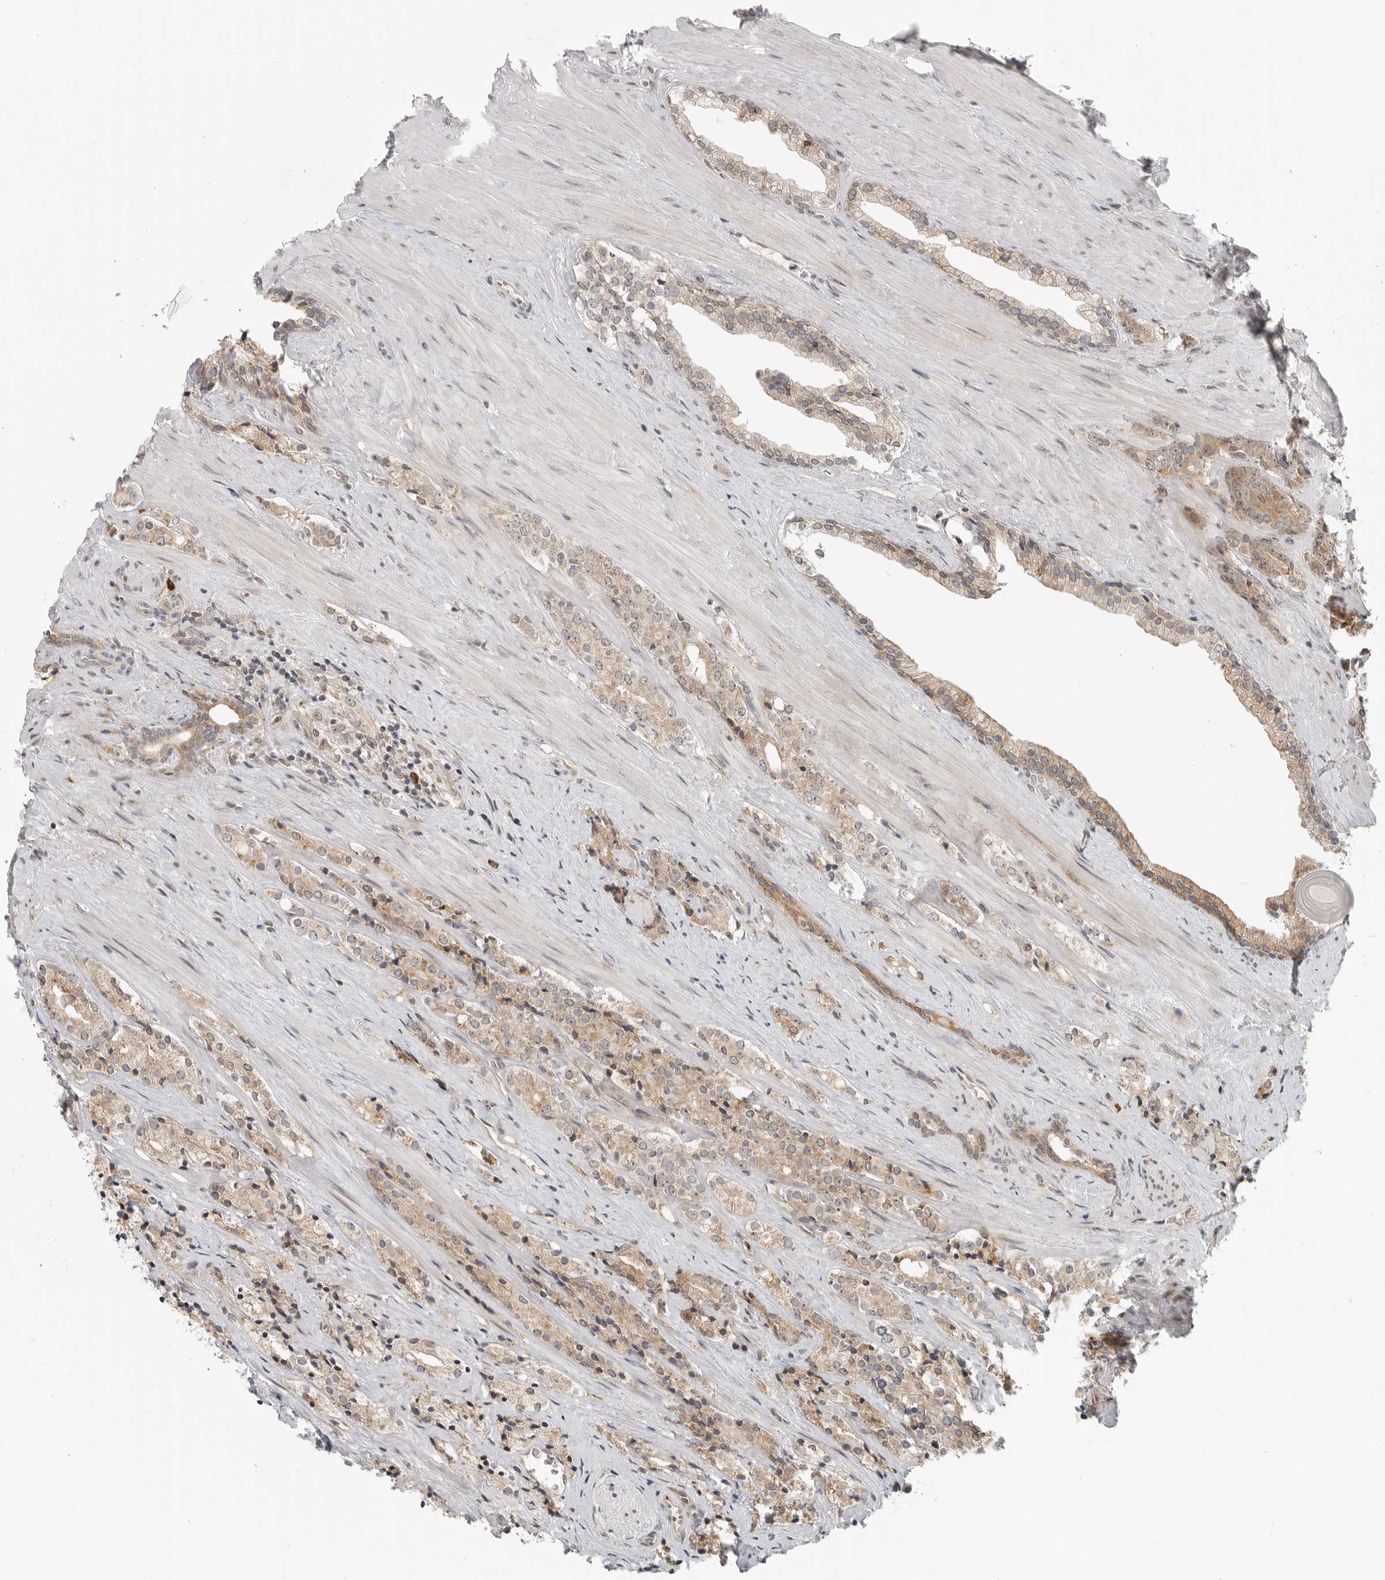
{"staining": {"intensity": "weak", "quantity": ">75%", "location": "cytoplasmic/membranous"}, "tissue": "prostate cancer", "cell_type": "Tumor cells", "image_type": "cancer", "snomed": [{"axis": "morphology", "description": "Adenocarcinoma, High grade"}, {"axis": "topography", "description": "Prostate"}], "caption": "Human prostate cancer stained with a brown dye shows weak cytoplasmic/membranous positive staining in approximately >75% of tumor cells.", "gene": "CEP295NL", "patient": {"sex": "male", "age": 71}}